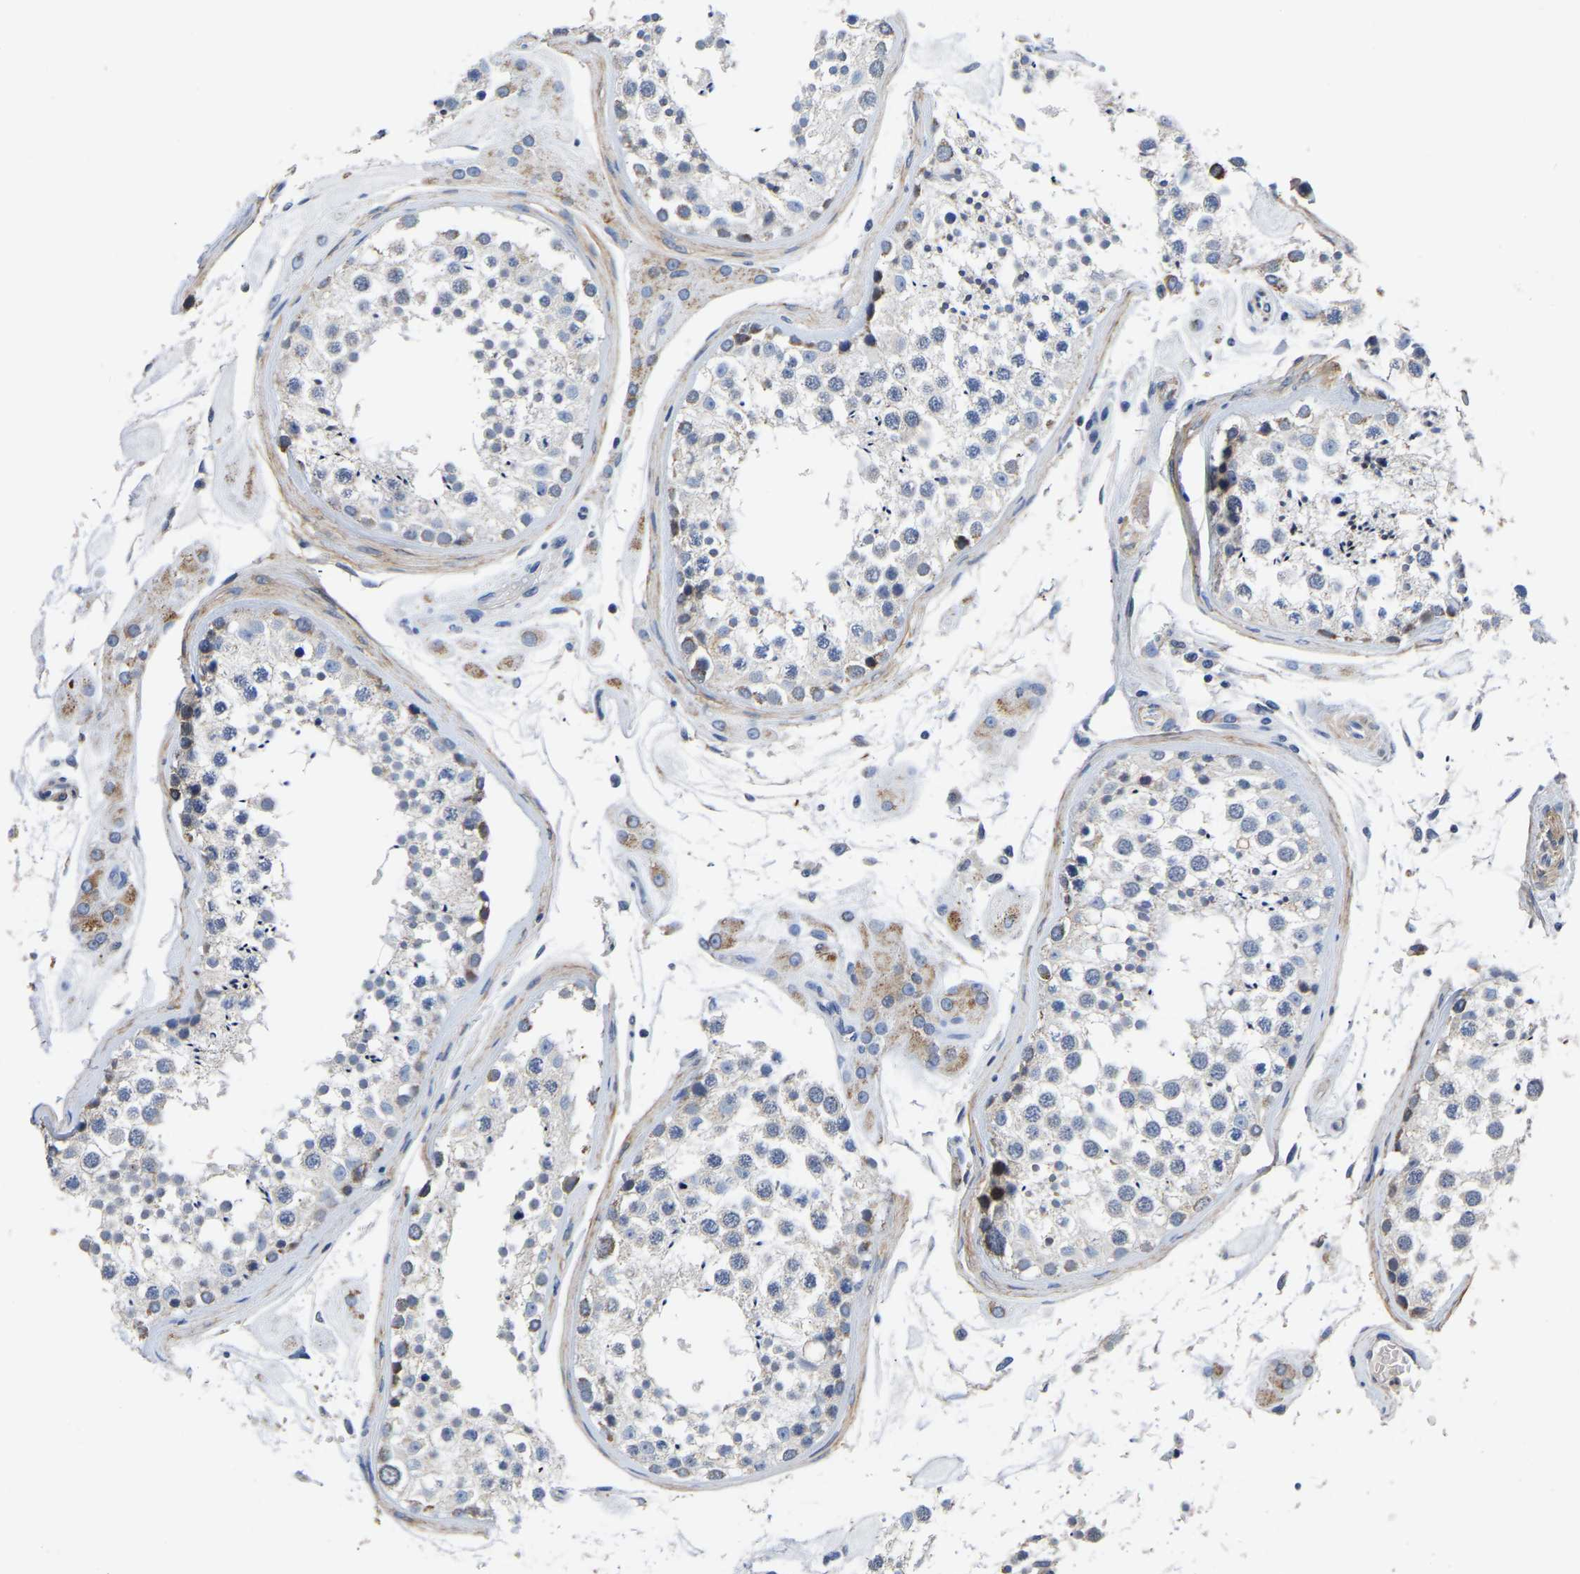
{"staining": {"intensity": "negative", "quantity": "none", "location": "none"}, "tissue": "testis", "cell_type": "Cells in seminiferous ducts", "image_type": "normal", "snomed": [{"axis": "morphology", "description": "Normal tissue, NOS"}, {"axis": "topography", "description": "Testis"}], "caption": "A high-resolution image shows immunohistochemistry staining of normal testis, which exhibits no significant expression in cells in seminiferous ducts.", "gene": "FGD5", "patient": {"sex": "male", "age": 46}}